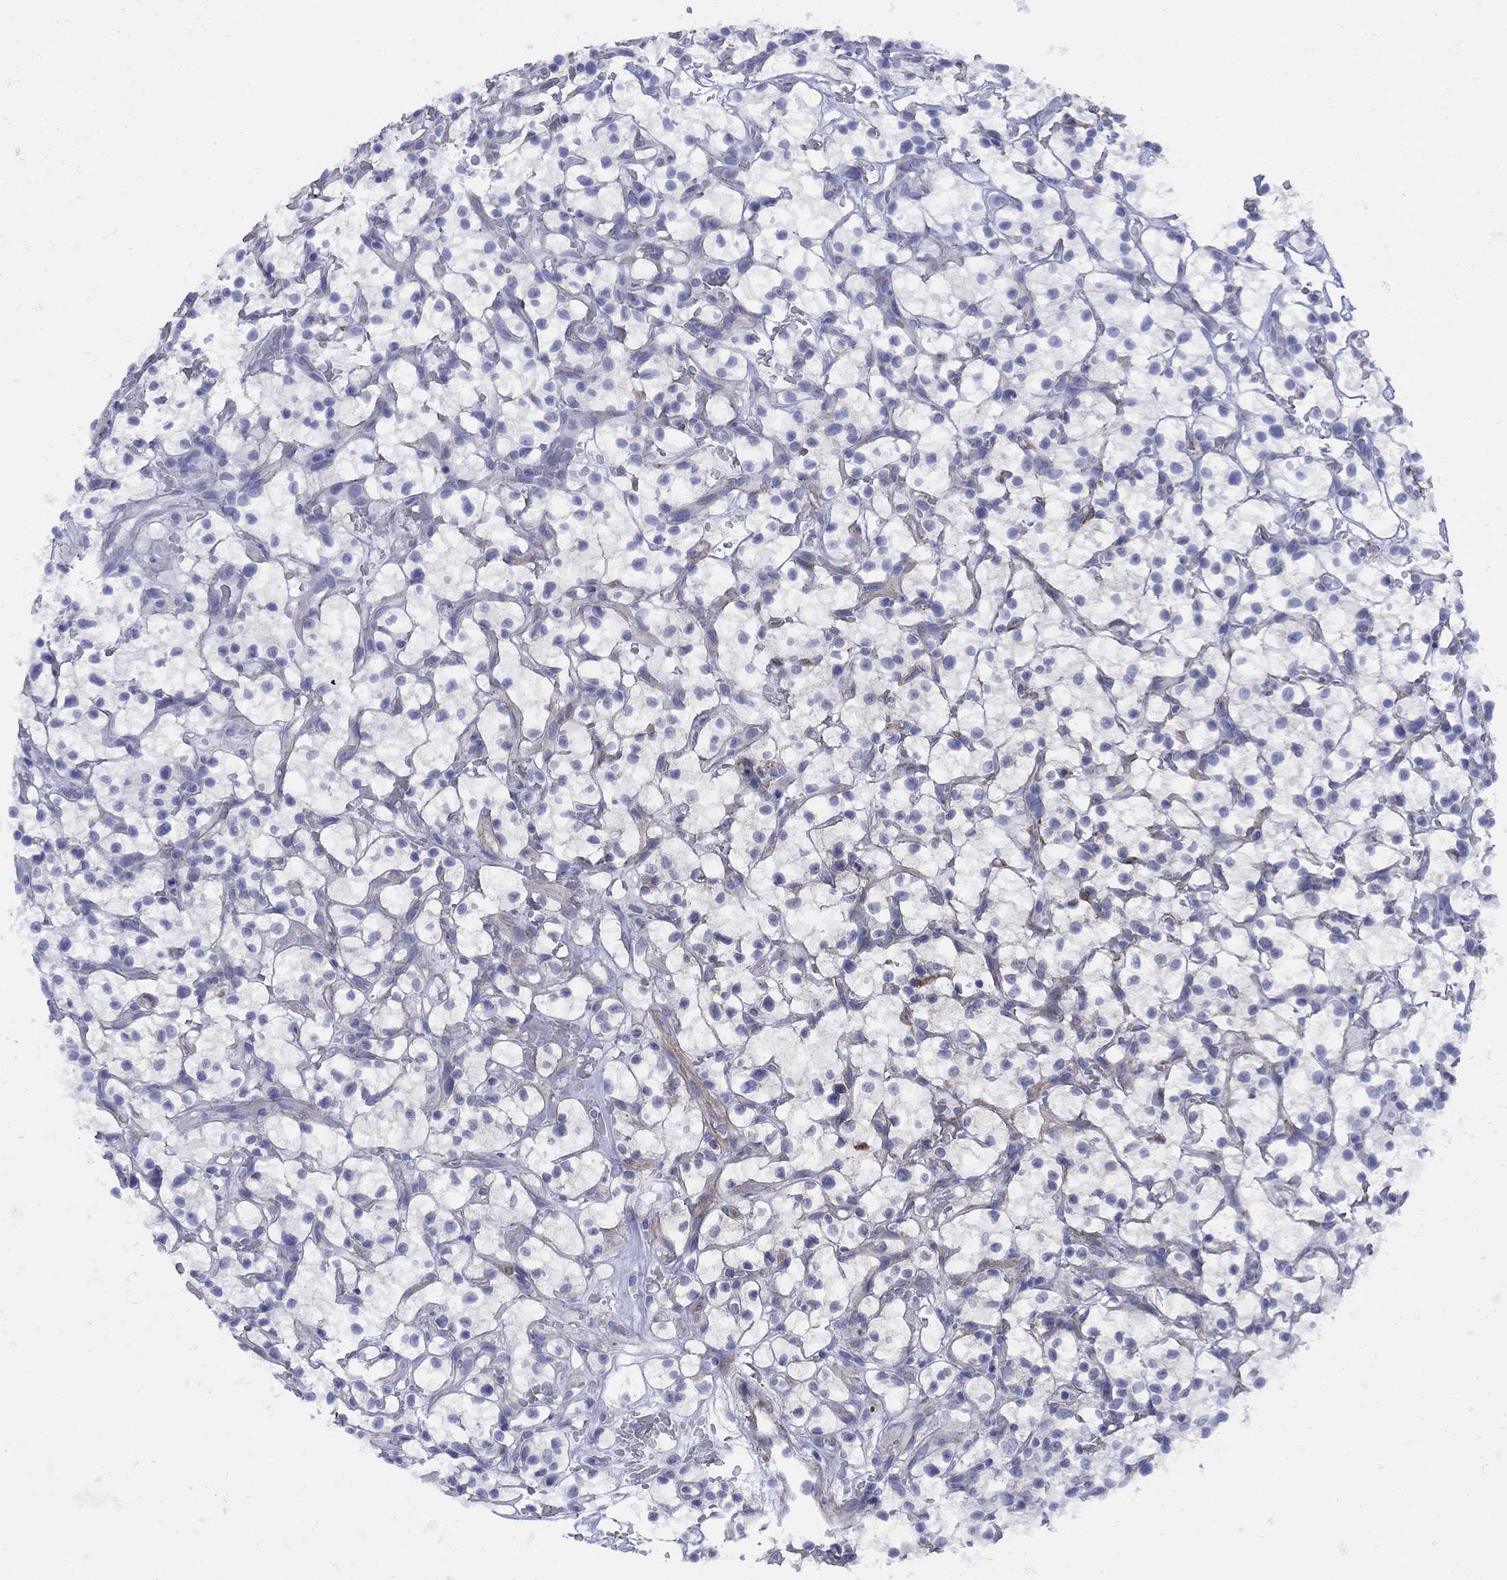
{"staining": {"intensity": "negative", "quantity": "none", "location": "none"}, "tissue": "renal cancer", "cell_type": "Tumor cells", "image_type": "cancer", "snomed": [{"axis": "morphology", "description": "Adenocarcinoma, NOS"}, {"axis": "topography", "description": "Kidney"}], "caption": "Tumor cells show no significant protein expression in renal cancer (adenocarcinoma).", "gene": "SEPTIN8", "patient": {"sex": "female", "age": 64}}